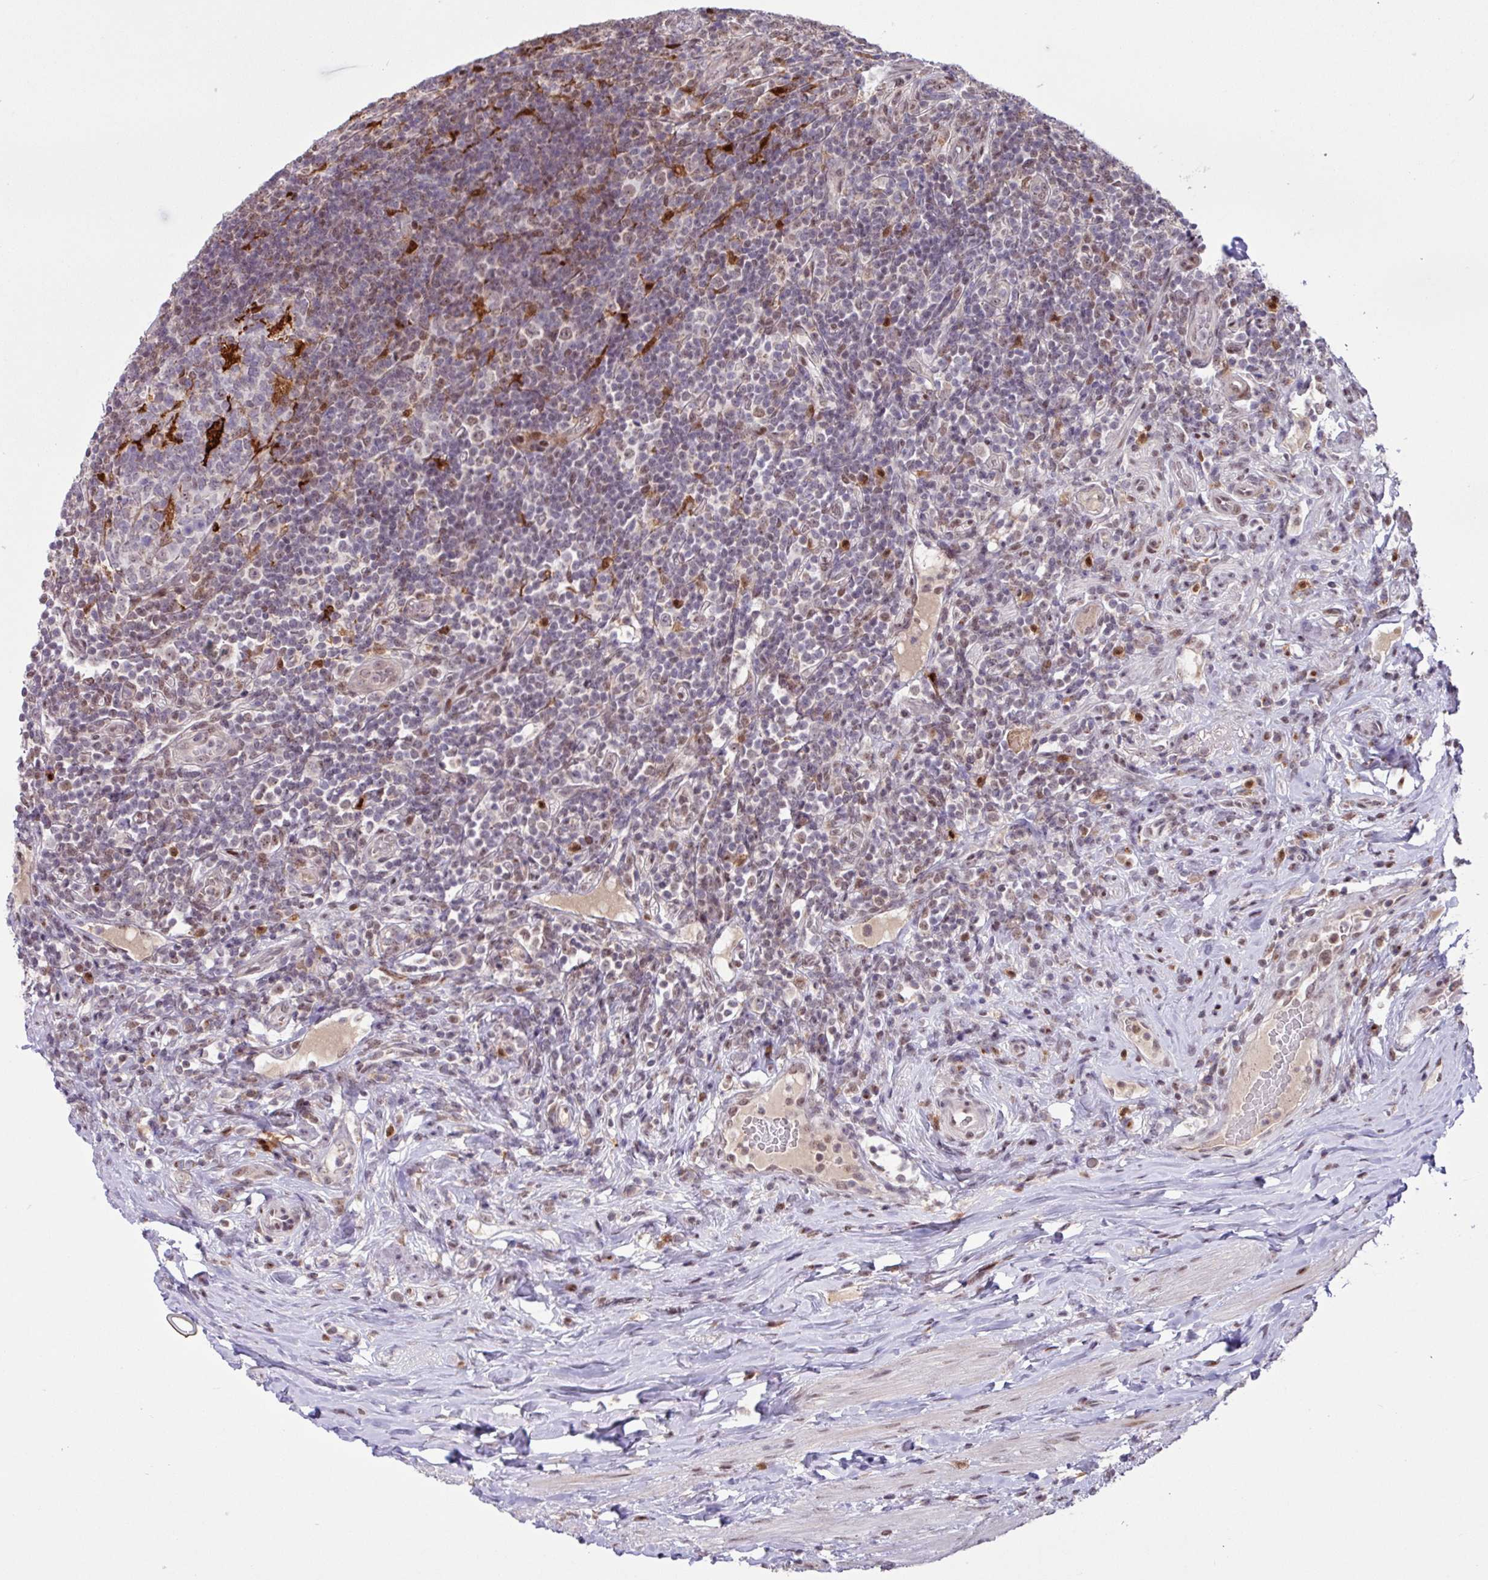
{"staining": {"intensity": "moderate", "quantity": ">75%", "location": "cytoplasmic/membranous,nuclear"}, "tissue": "appendix", "cell_type": "Glandular cells", "image_type": "normal", "snomed": [{"axis": "morphology", "description": "Normal tissue, NOS"}, {"axis": "topography", "description": "Appendix"}], "caption": "The immunohistochemical stain shows moderate cytoplasmic/membranous,nuclear expression in glandular cells of benign appendix.", "gene": "BRD3", "patient": {"sex": "female", "age": 43}}